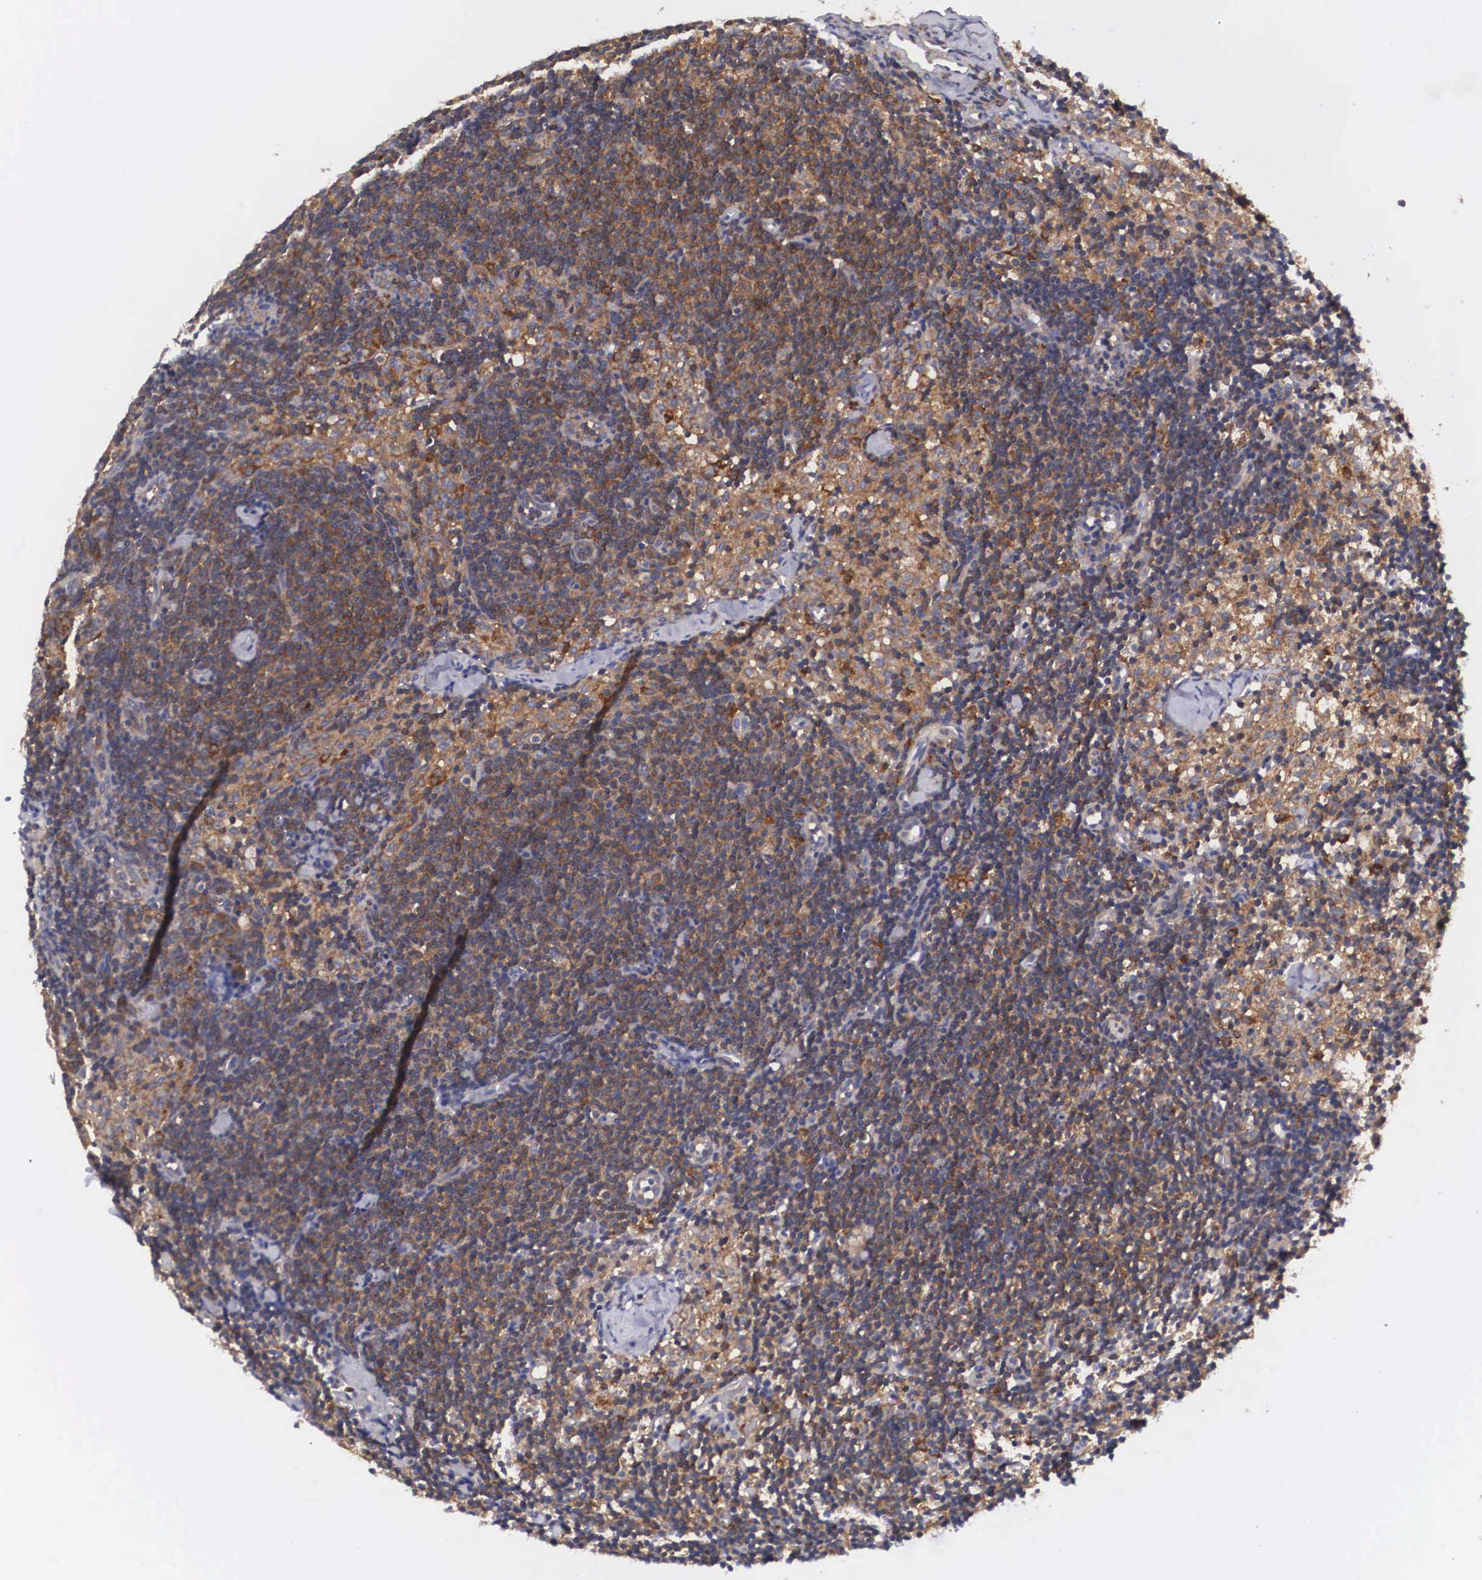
{"staining": {"intensity": "moderate", "quantity": "25%-75%", "location": "cytoplasmic/membranous"}, "tissue": "lymph node", "cell_type": "Germinal center cells", "image_type": "normal", "snomed": [{"axis": "morphology", "description": "Normal tissue, NOS"}, {"axis": "topography", "description": "Lymph node"}], "caption": "Immunohistochemistry (IHC) of benign lymph node demonstrates medium levels of moderate cytoplasmic/membranous expression in about 25%-75% of germinal center cells.", "gene": "GRIPAP1", "patient": {"sex": "female", "age": 35}}